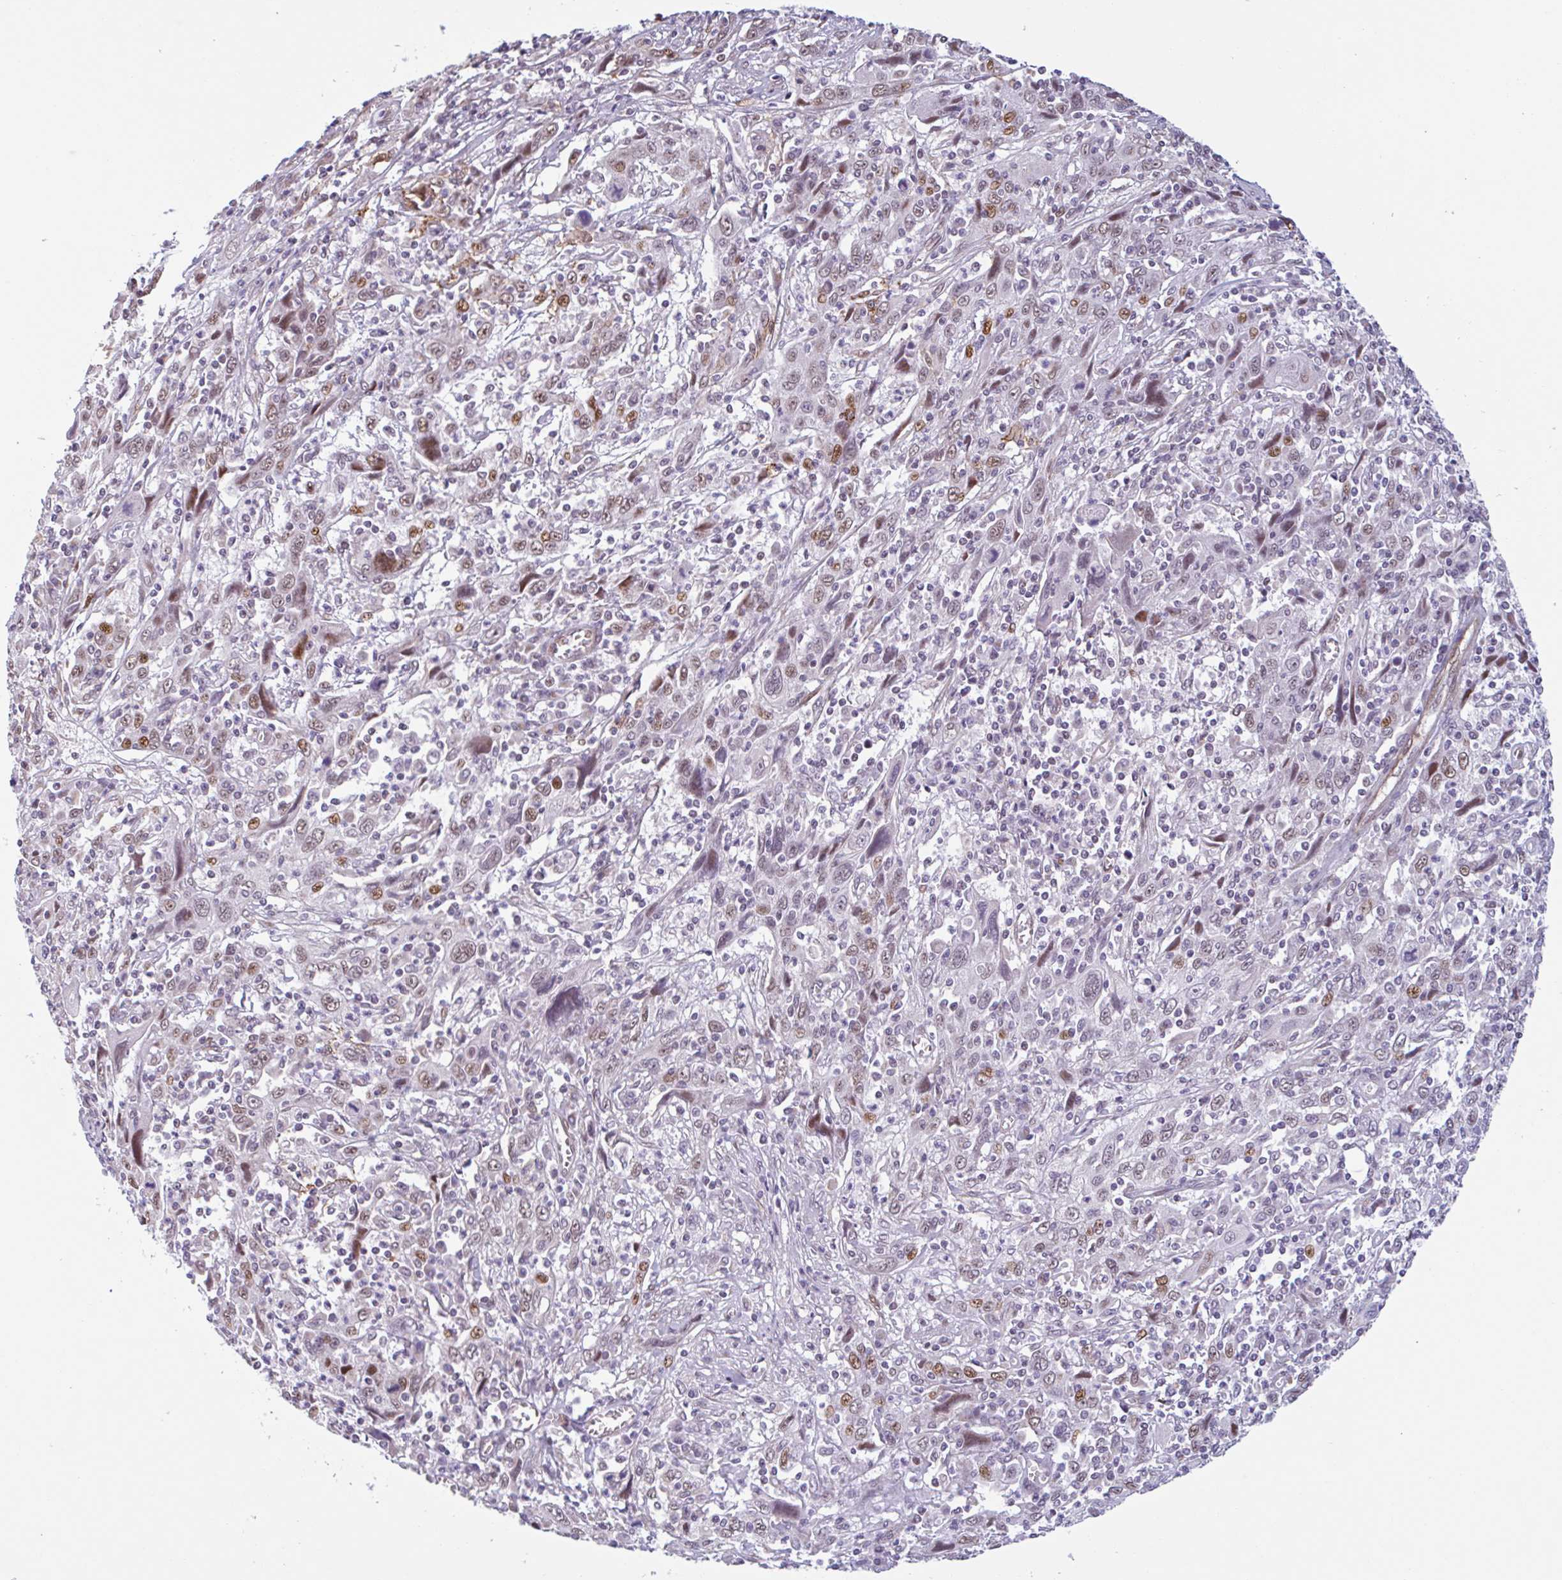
{"staining": {"intensity": "moderate", "quantity": "<25%", "location": "nuclear"}, "tissue": "cervical cancer", "cell_type": "Tumor cells", "image_type": "cancer", "snomed": [{"axis": "morphology", "description": "Squamous cell carcinoma, NOS"}, {"axis": "topography", "description": "Cervix"}], "caption": "Human cervical cancer stained for a protein (brown) demonstrates moderate nuclear positive positivity in approximately <25% of tumor cells.", "gene": "TMEM119", "patient": {"sex": "female", "age": 46}}